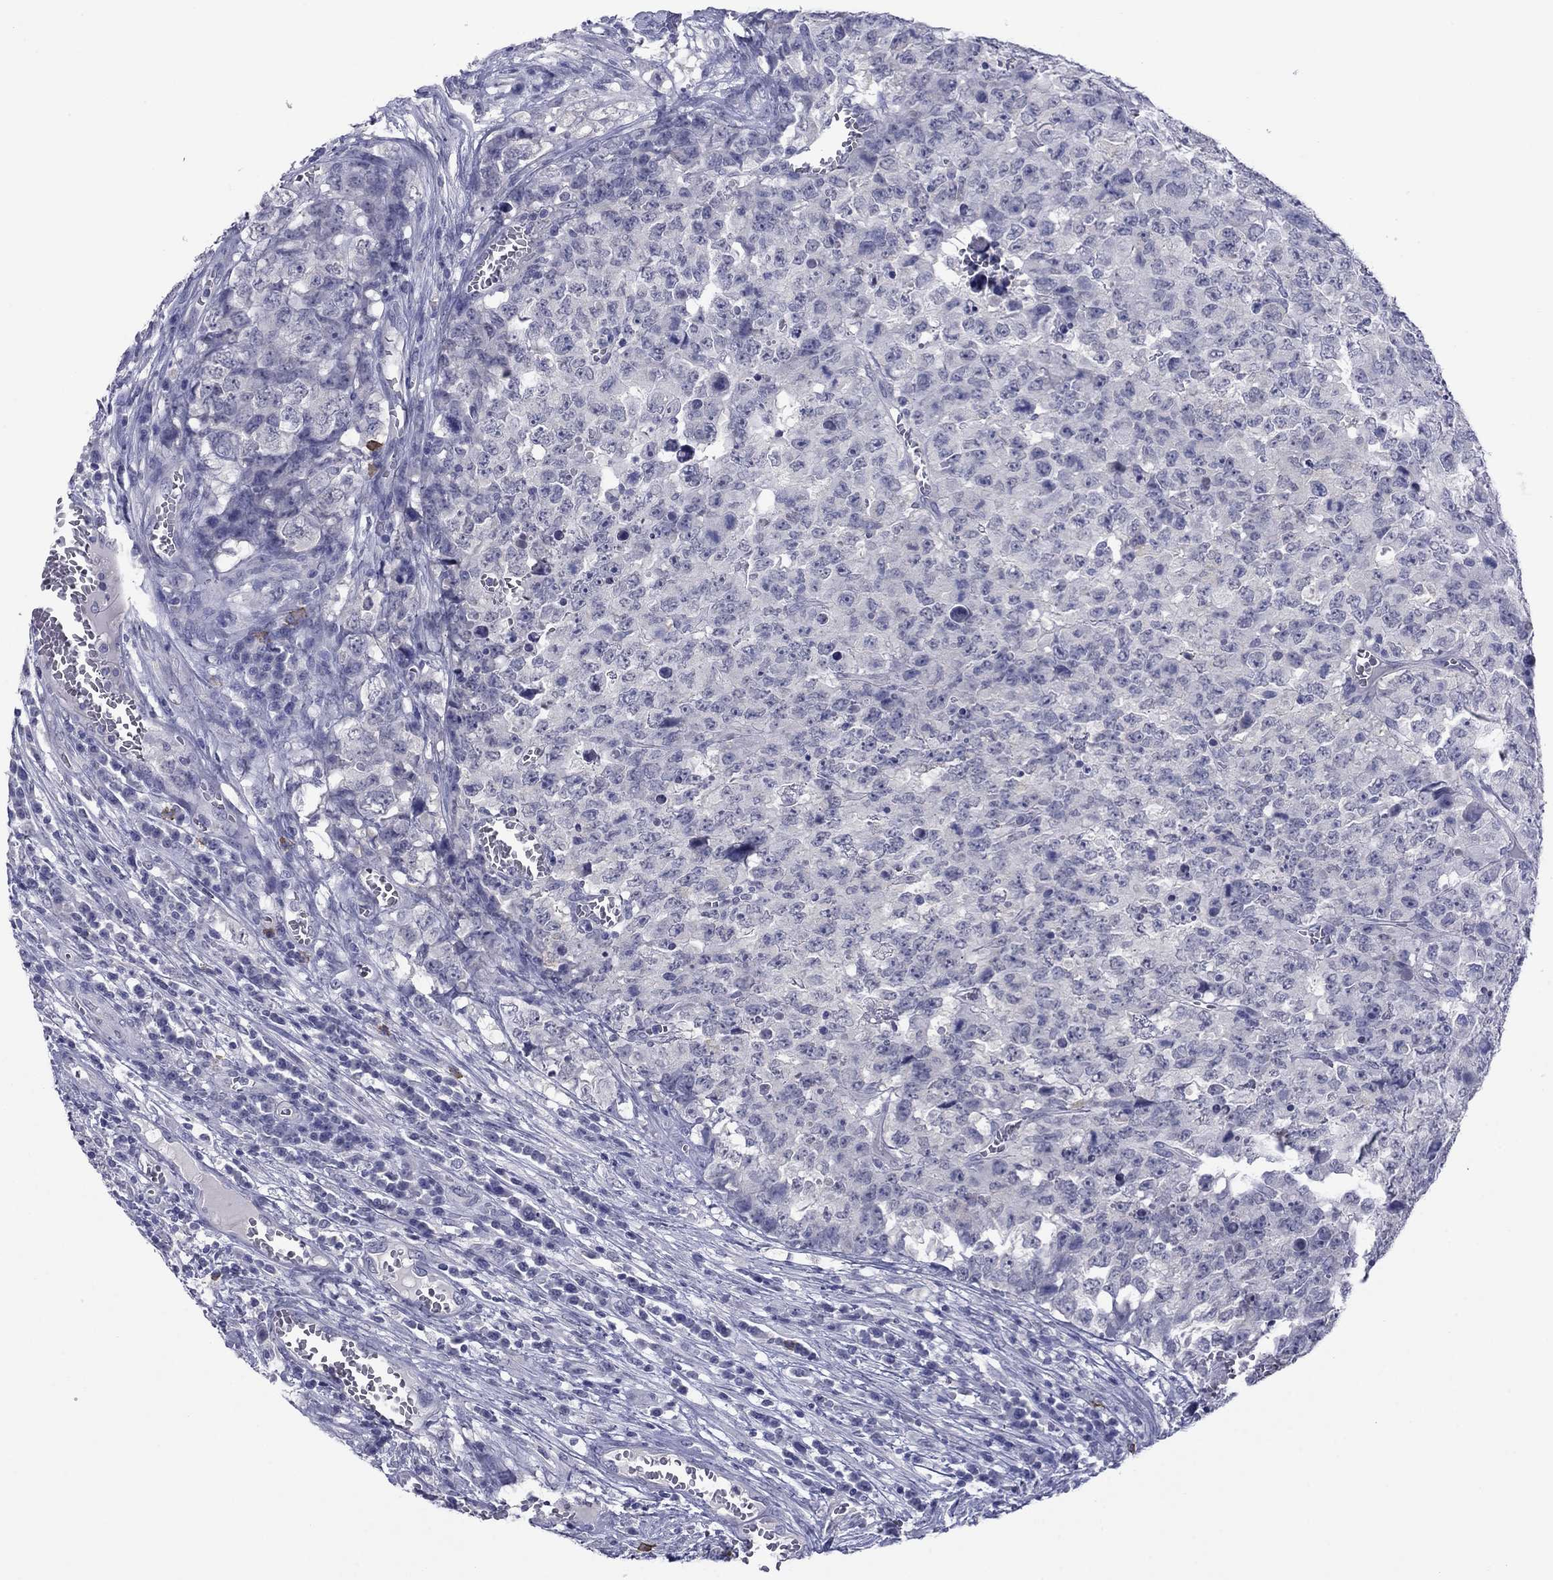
{"staining": {"intensity": "negative", "quantity": "none", "location": "none"}, "tissue": "testis cancer", "cell_type": "Tumor cells", "image_type": "cancer", "snomed": [{"axis": "morphology", "description": "Carcinoma, Embryonal, NOS"}, {"axis": "topography", "description": "Testis"}], "caption": "Immunohistochemistry image of neoplastic tissue: human testis embryonal carcinoma stained with DAB (3,3'-diaminobenzidine) reveals no significant protein staining in tumor cells. (Immunohistochemistry (ihc), brightfield microscopy, high magnification).", "gene": "HAO1", "patient": {"sex": "male", "age": 23}}